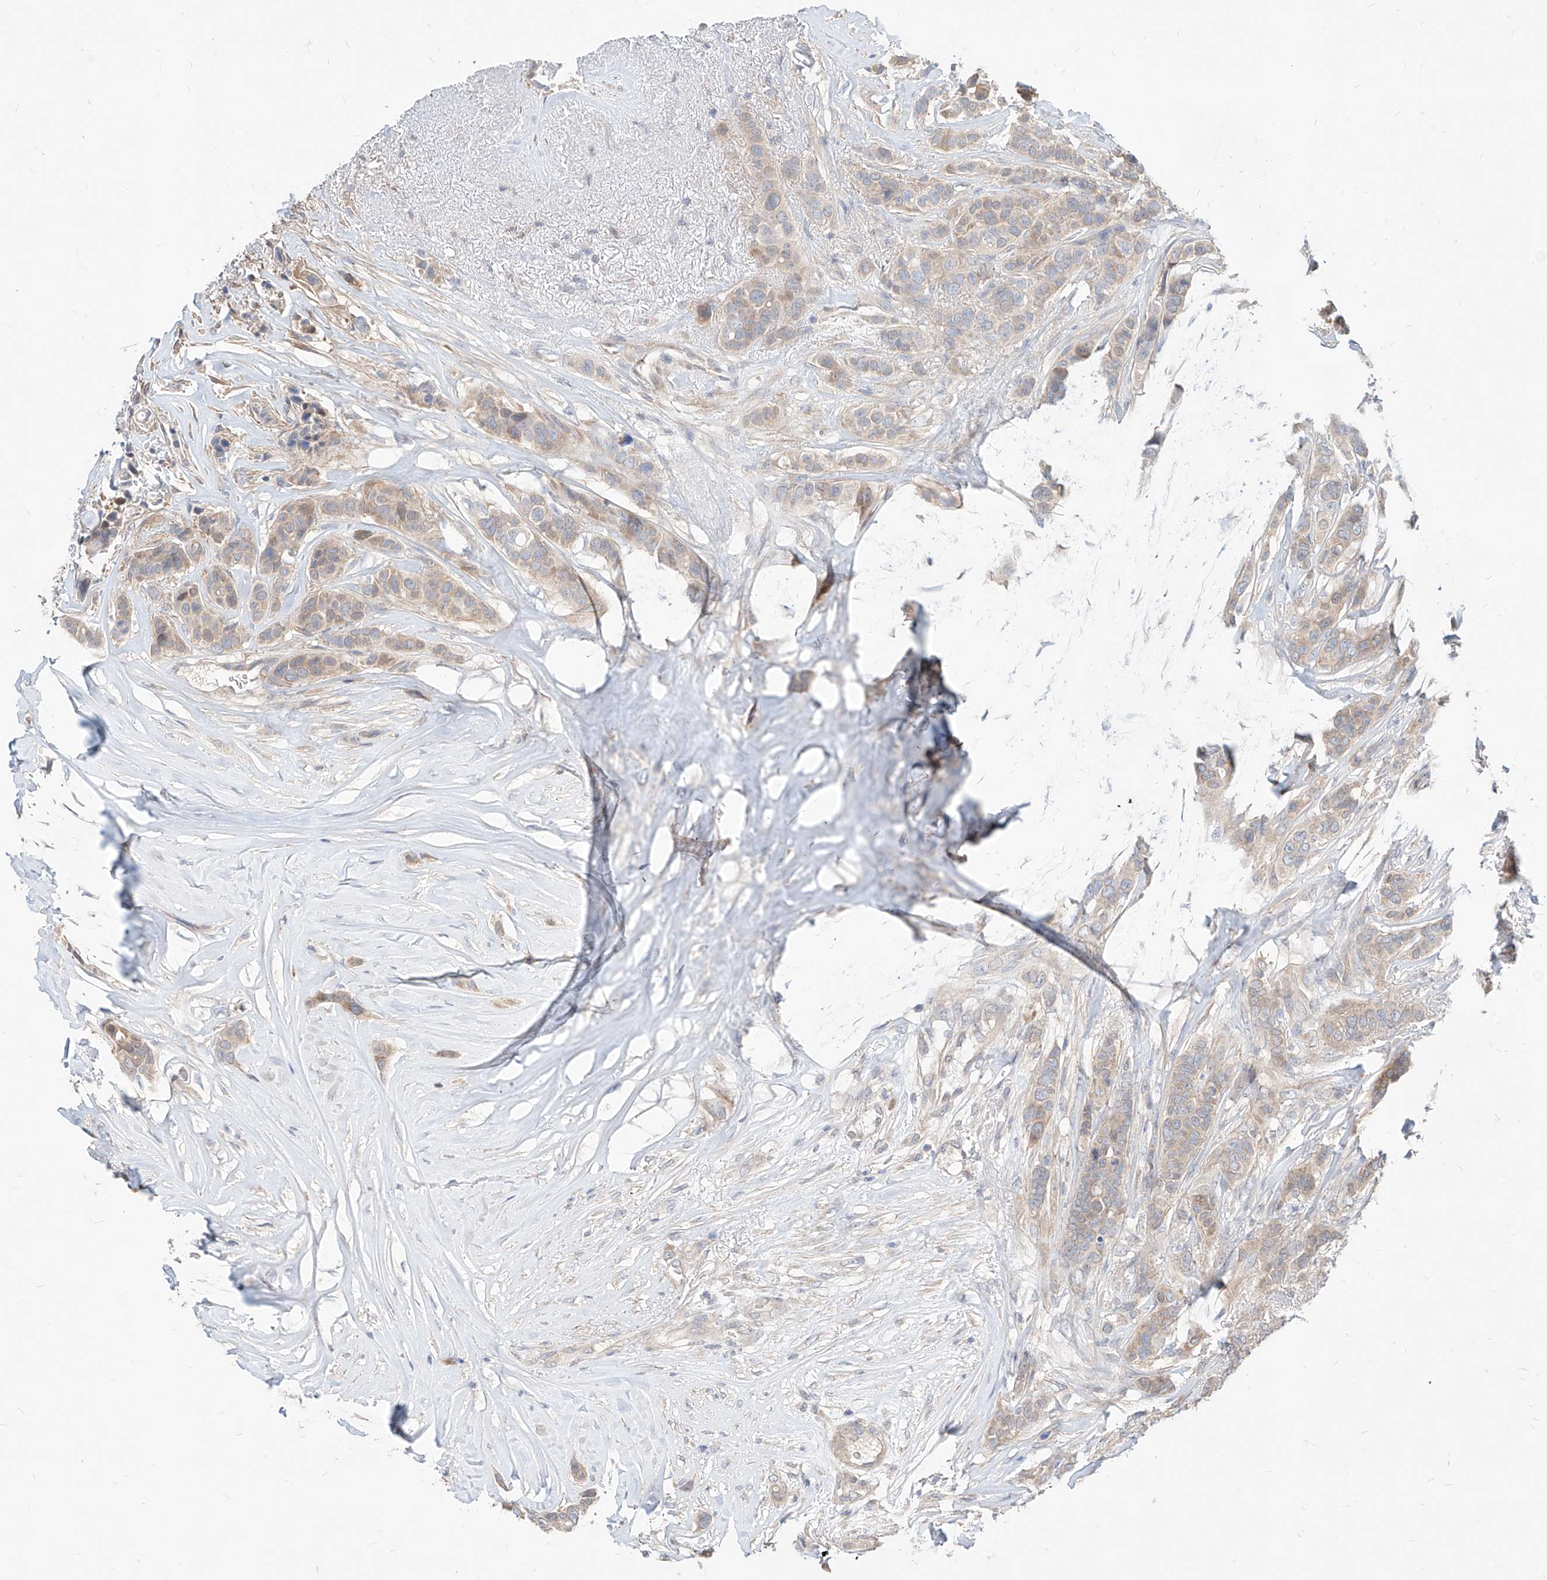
{"staining": {"intensity": "weak", "quantity": "25%-75%", "location": "cytoplasmic/membranous"}, "tissue": "breast cancer", "cell_type": "Tumor cells", "image_type": "cancer", "snomed": [{"axis": "morphology", "description": "Lobular carcinoma"}, {"axis": "topography", "description": "Breast"}], "caption": "A high-resolution photomicrograph shows immunohistochemistry (IHC) staining of breast cancer, which reveals weak cytoplasmic/membranous staining in approximately 25%-75% of tumor cells. The staining was performed using DAB (3,3'-diaminobenzidine), with brown indicating positive protein expression. Nuclei are stained blue with hematoxylin.", "gene": "TSNAX", "patient": {"sex": "female", "age": 51}}